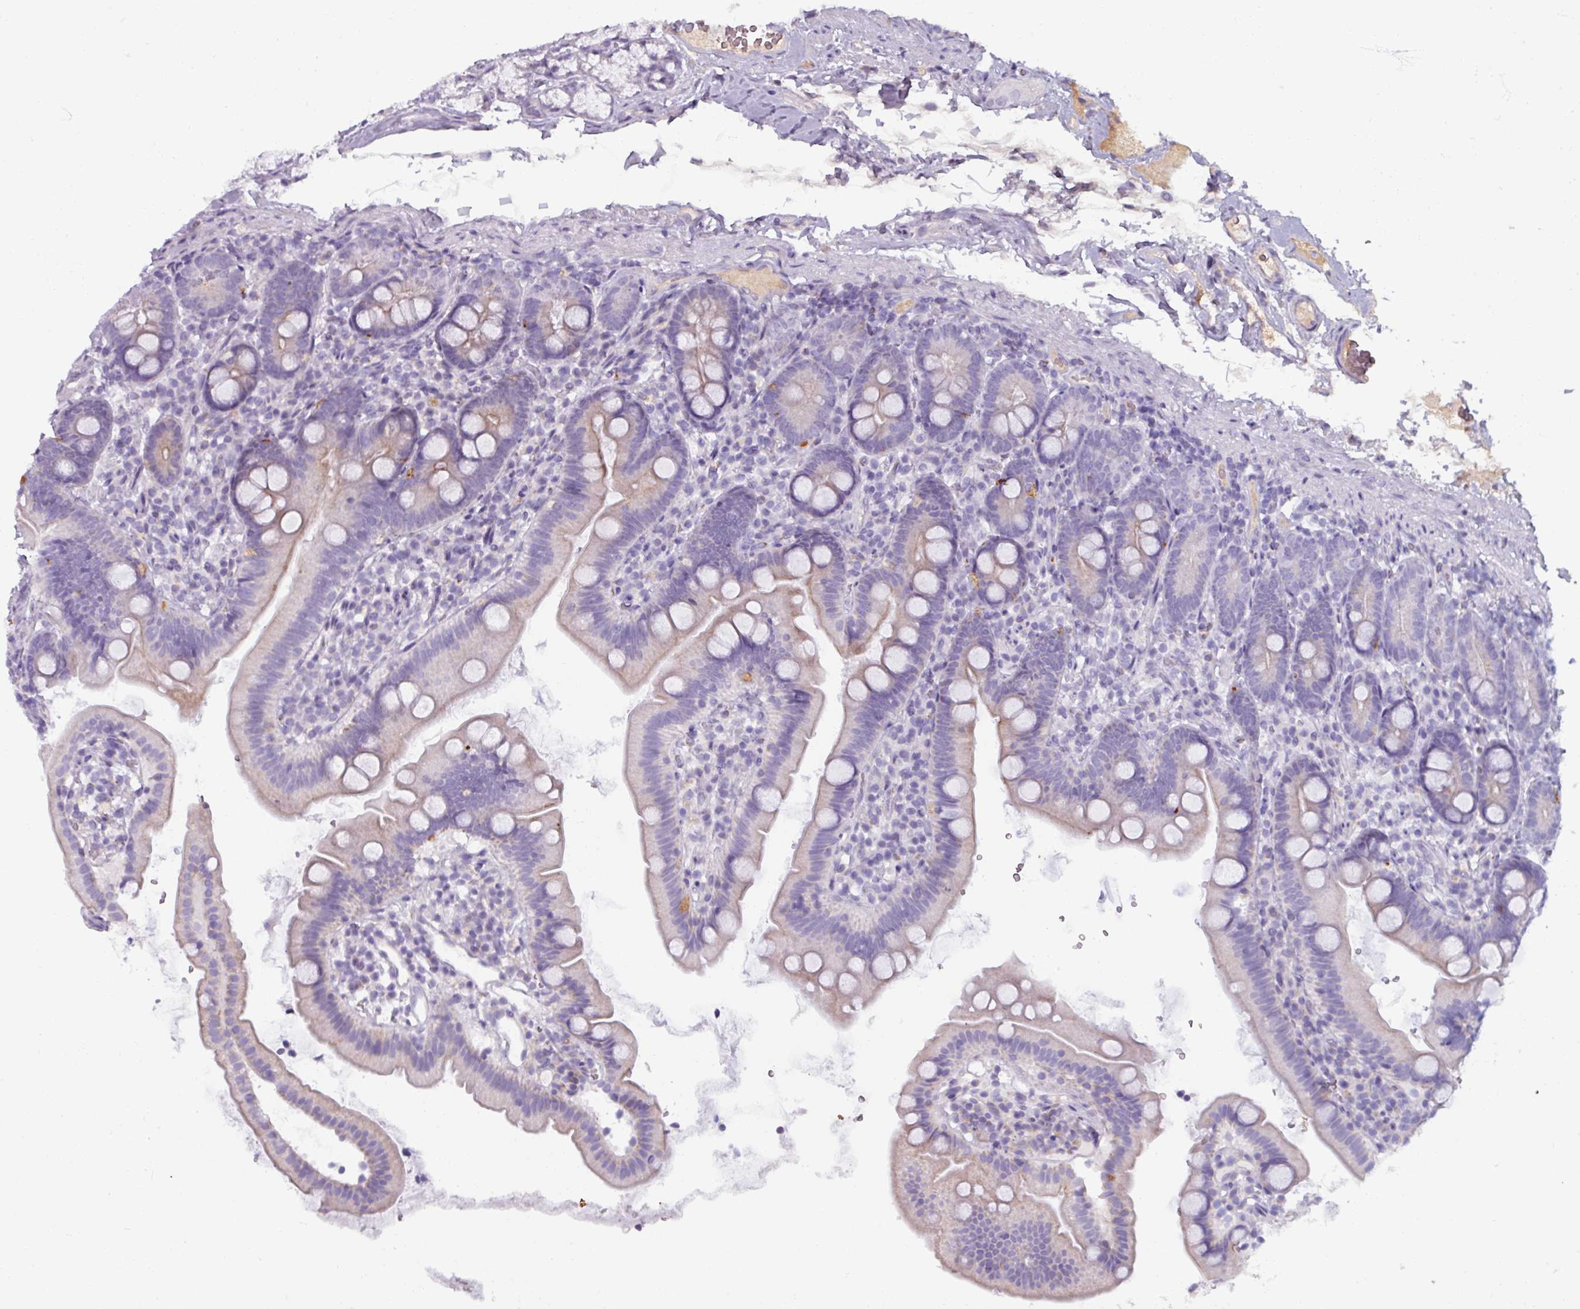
{"staining": {"intensity": "moderate", "quantity": "<25%", "location": "cytoplasmic/membranous"}, "tissue": "duodenum", "cell_type": "Glandular cells", "image_type": "normal", "snomed": [{"axis": "morphology", "description": "Normal tissue, NOS"}, {"axis": "topography", "description": "Duodenum"}], "caption": "The histopathology image demonstrates a brown stain indicating the presence of a protein in the cytoplasmic/membranous of glandular cells in duodenum. Ihc stains the protein of interest in brown and the nuclei are stained blue.", "gene": "SPESP1", "patient": {"sex": "female", "age": 67}}